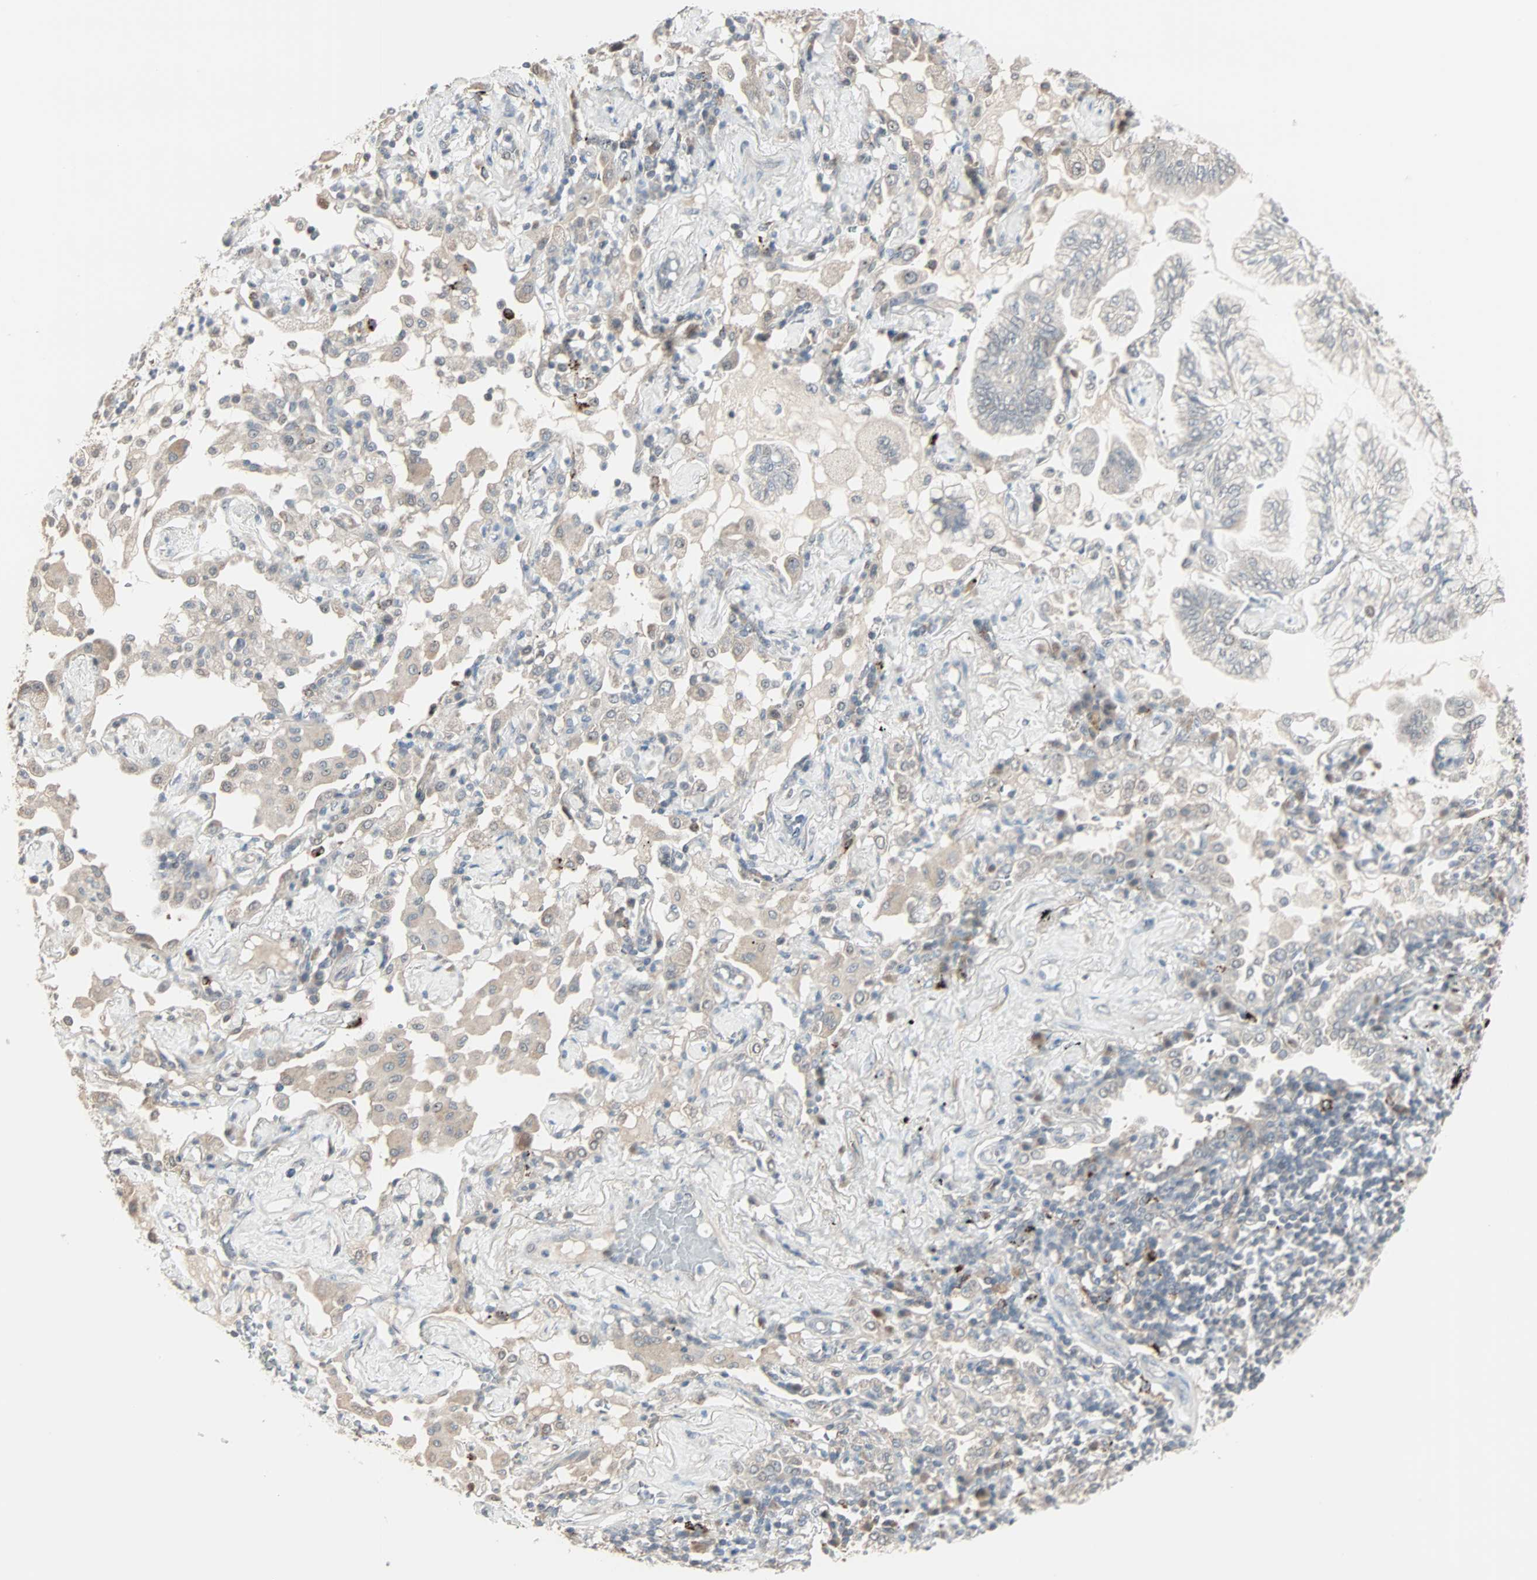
{"staining": {"intensity": "weak", "quantity": "<25%", "location": "cytoplasmic/membranous"}, "tissue": "lung cancer", "cell_type": "Tumor cells", "image_type": "cancer", "snomed": [{"axis": "morphology", "description": "Normal tissue, NOS"}, {"axis": "morphology", "description": "Adenocarcinoma, NOS"}, {"axis": "topography", "description": "Bronchus"}, {"axis": "topography", "description": "Lung"}], "caption": "Micrograph shows no protein staining in tumor cells of lung adenocarcinoma tissue. (Immunohistochemistry (ihc), brightfield microscopy, high magnification).", "gene": "KDM4A", "patient": {"sex": "female", "age": 70}}